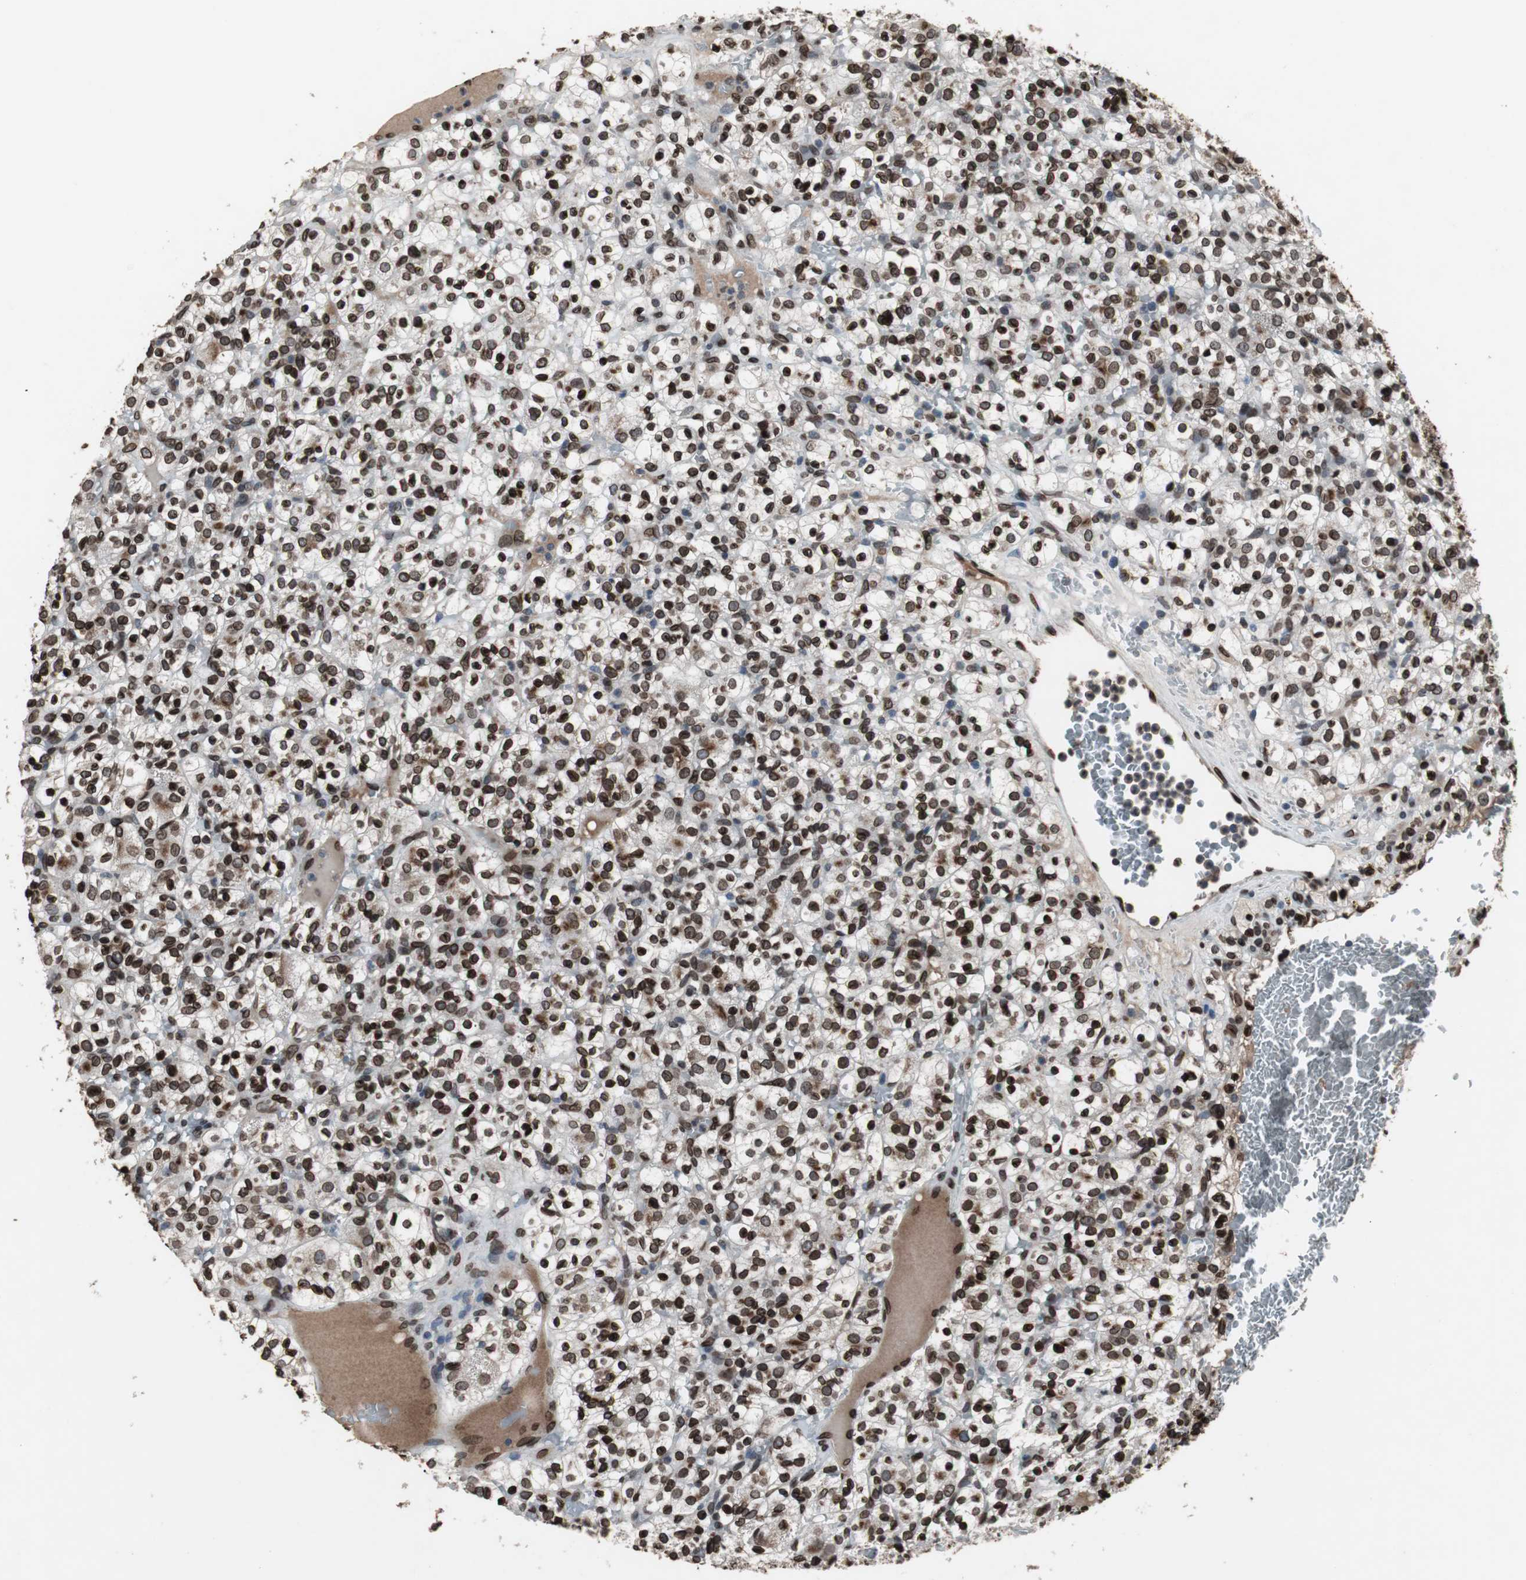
{"staining": {"intensity": "strong", "quantity": ">75%", "location": "cytoplasmic/membranous,nuclear"}, "tissue": "renal cancer", "cell_type": "Tumor cells", "image_type": "cancer", "snomed": [{"axis": "morphology", "description": "Normal tissue, NOS"}, {"axis": "morphology", "description": "Adenocarcinoma, NOS"}, {"axis": "topography", "description": "Kidney"}], "caption": "IHC (DAB (3,3'-diaminobenzidine)) staining of renal cancer shows strong cytoplasmic/membranous and nuclear protein positivity in about >75% of tumor cells.", "gene": "LMNA", "patient": {"sex": "female", "age": 72}}